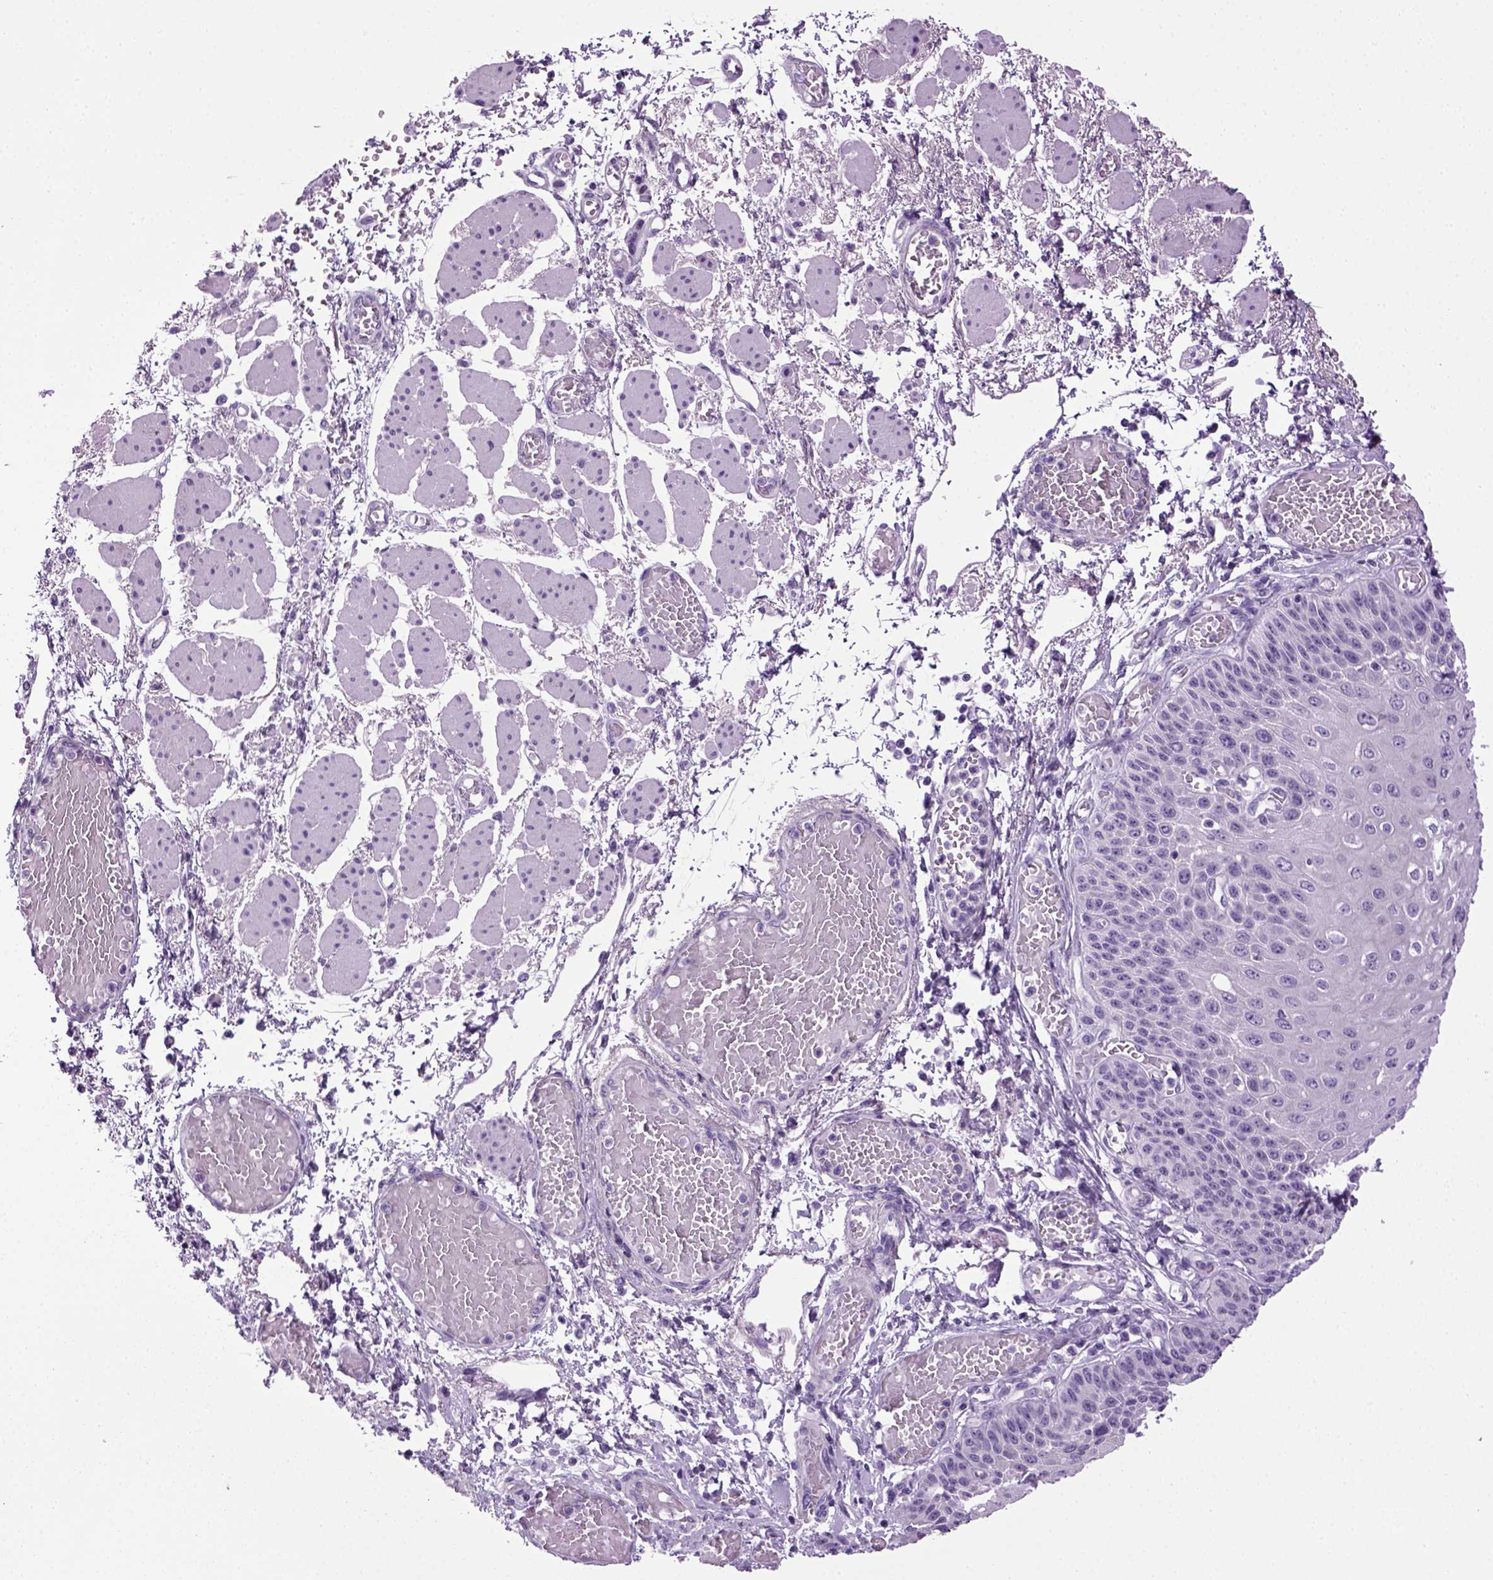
{"staining": {"intensity": "negative", "quantity": "none", "location": "none"}, "tissue": "esophagus", "cell_type": "Squamous epithelial cells", "image_type": "normal", "snomed": [{"axis": "morphology", "description": "Normal tissue, NOS"}, {"axis": "morphology", "description": "Adenocarcinoma, NOS"}, {"axis": "topography", "description": "Esophagus"}], "caption": "Human esophagus stained for a protein using immunohistochemistry displays no expression in squamous epithelial cells.", "gene": "HMCN2", "patient": {"sex": "male", "age": 81}}